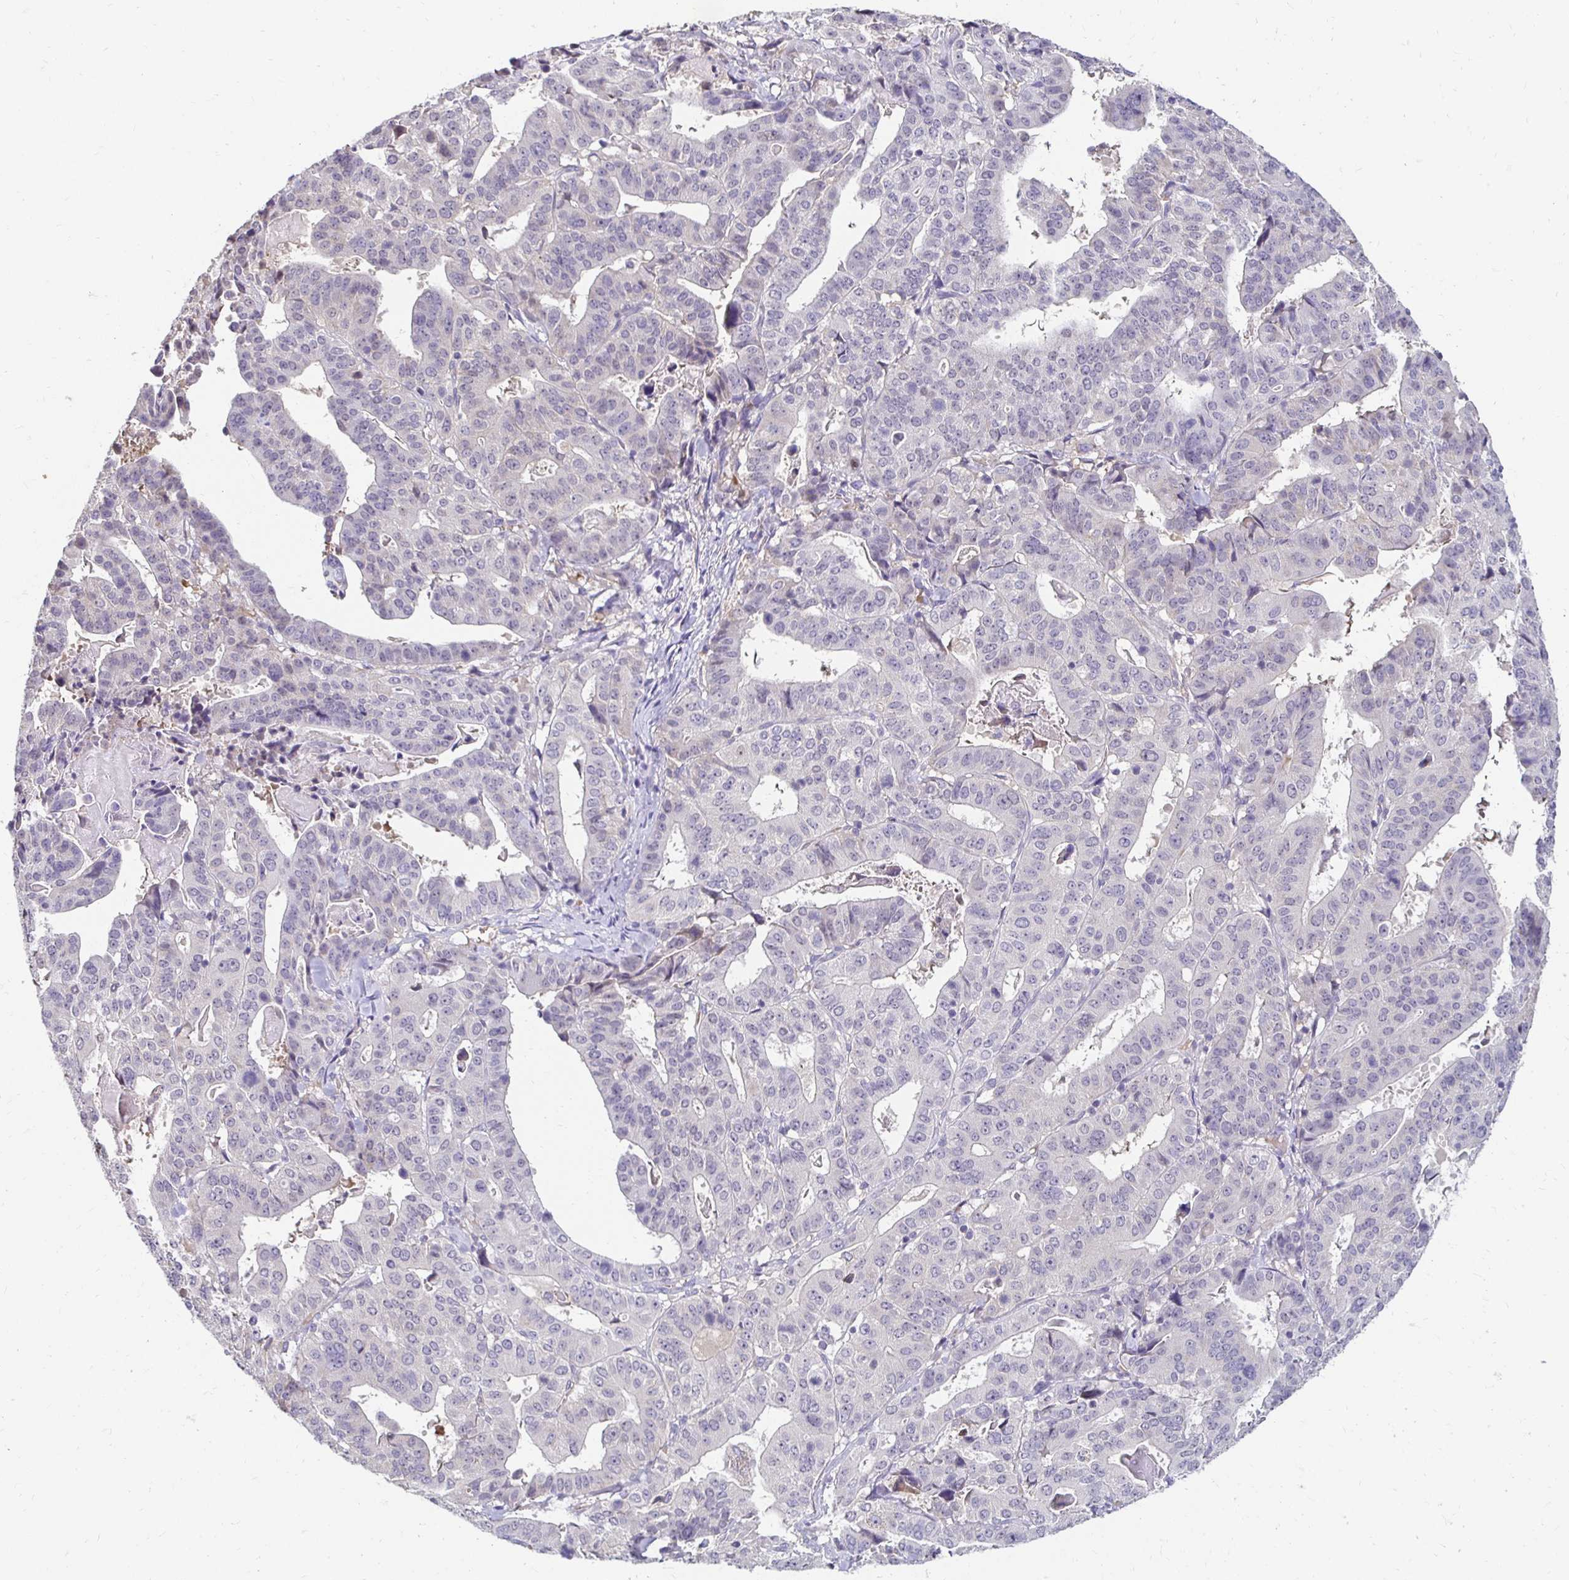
{"staining": {"intensity": "negative", "quantity": "none", "location": "none"}, "tissue": "stomach cancer", "cell_type": "Tumor cells", "image_type": "cancer", "snomed": [{"axis": "morphology", "description": "Adenocarcinoma, NOS"}, {"axis": "topography", "description": "Stomach"}], "caption": "This is an immunohistochemistry image of stomach cancer (adenocarcinoma). There is no positivity in tumor cells.", "gene": "GK2", "patient": {"sex": "male", "age": 48}}